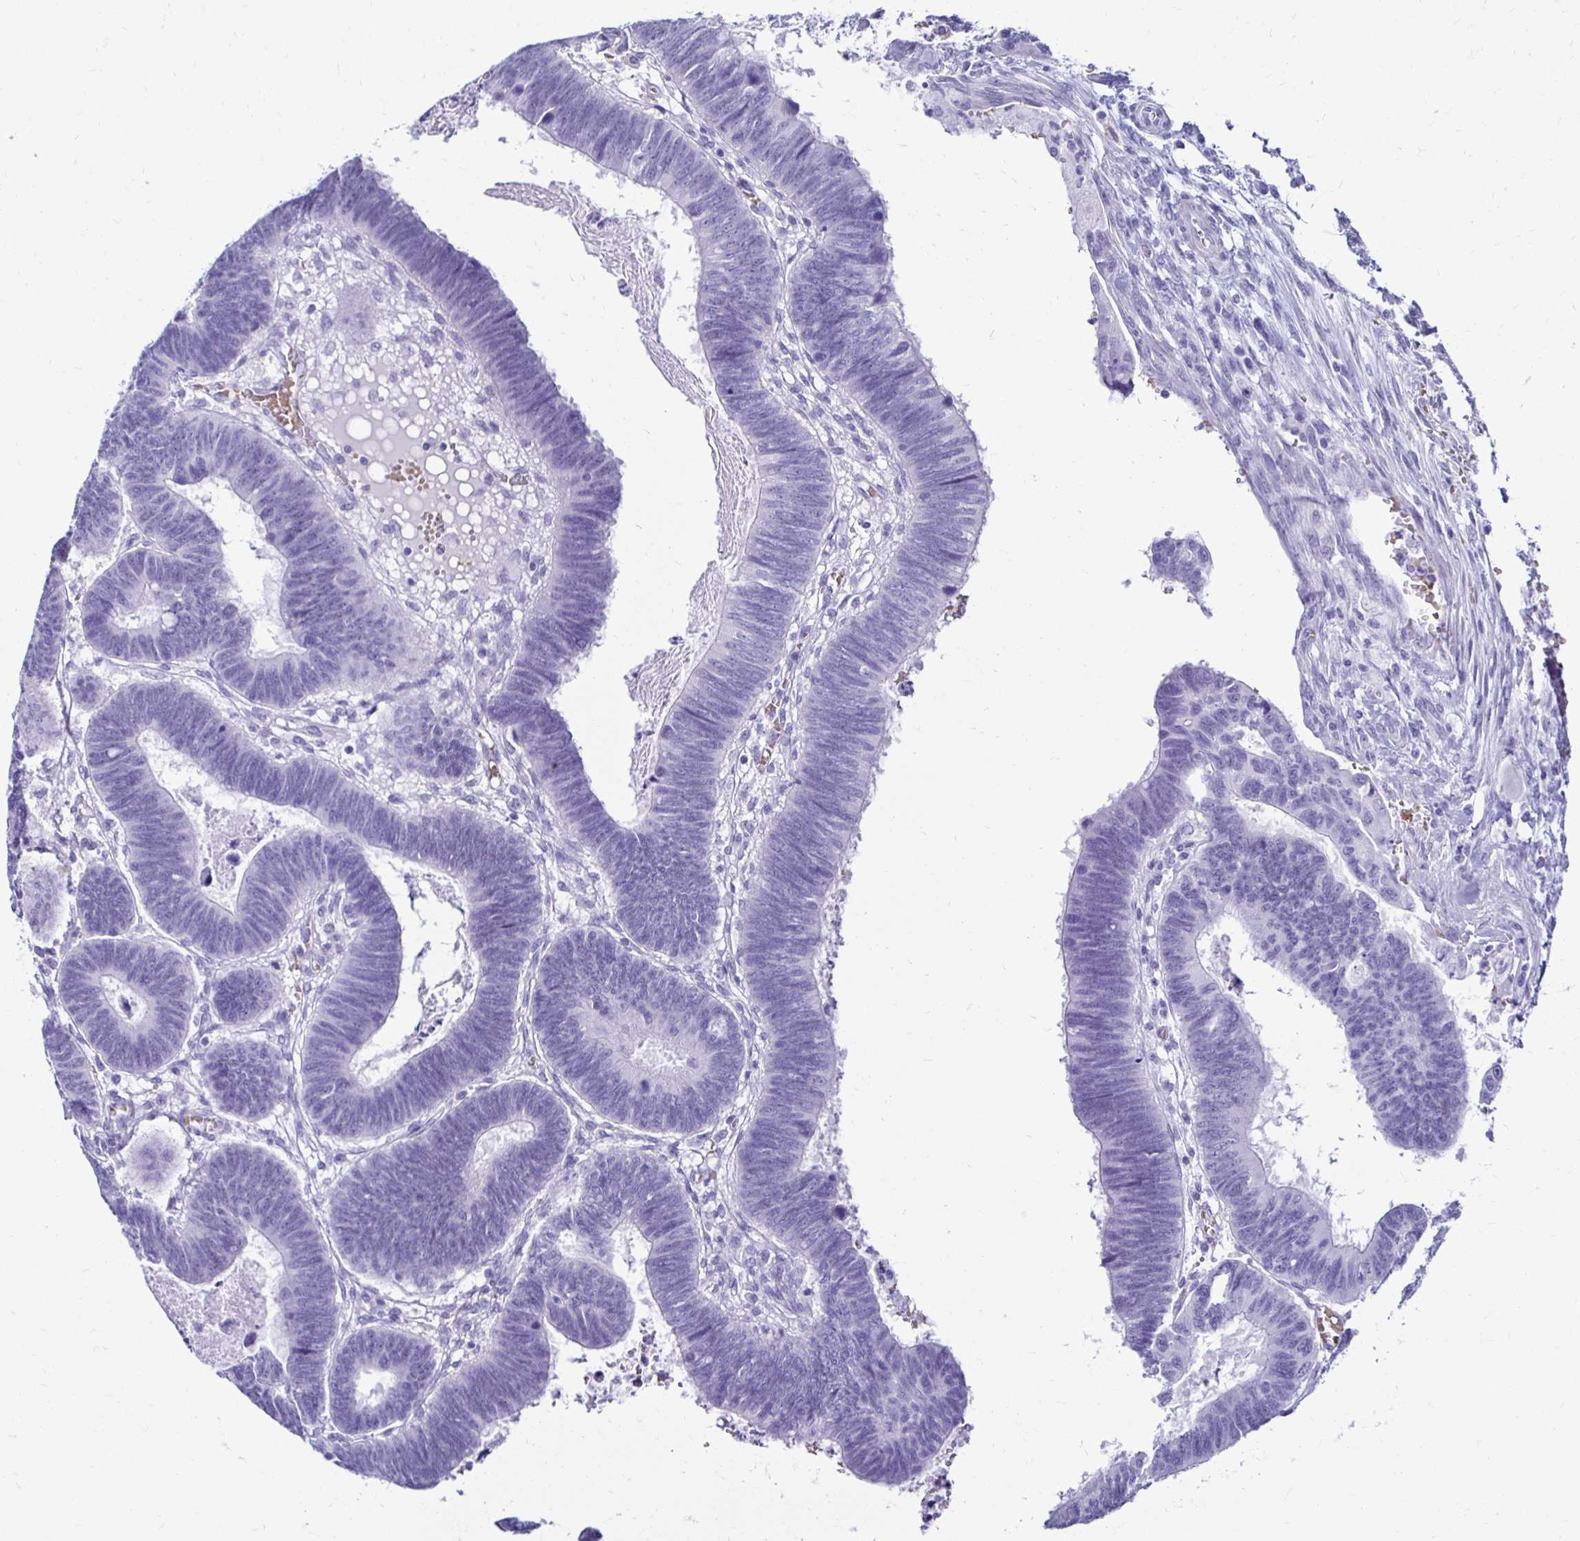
{"staining": {"intensity": "negative", "quantity": "none", "location": "none"}, "tissue": "colorectal cancer", "cell_type": "Tumor cells", "image_type": "cancer", "snomed": [{"axis": "morphology", "description": "Adenocarcinoma, NOS"}, {"axis": "topography", "description": "Colon"}], "caption": "IHC photomicrograph of neoplastic tissue: human colorectal cancer (adenocarcinoma) stained with DAB exhibits no significant protein staining in tumor cells.", "gene": "RHBDL3", "patient": {"sex": "male", "age": 62}}